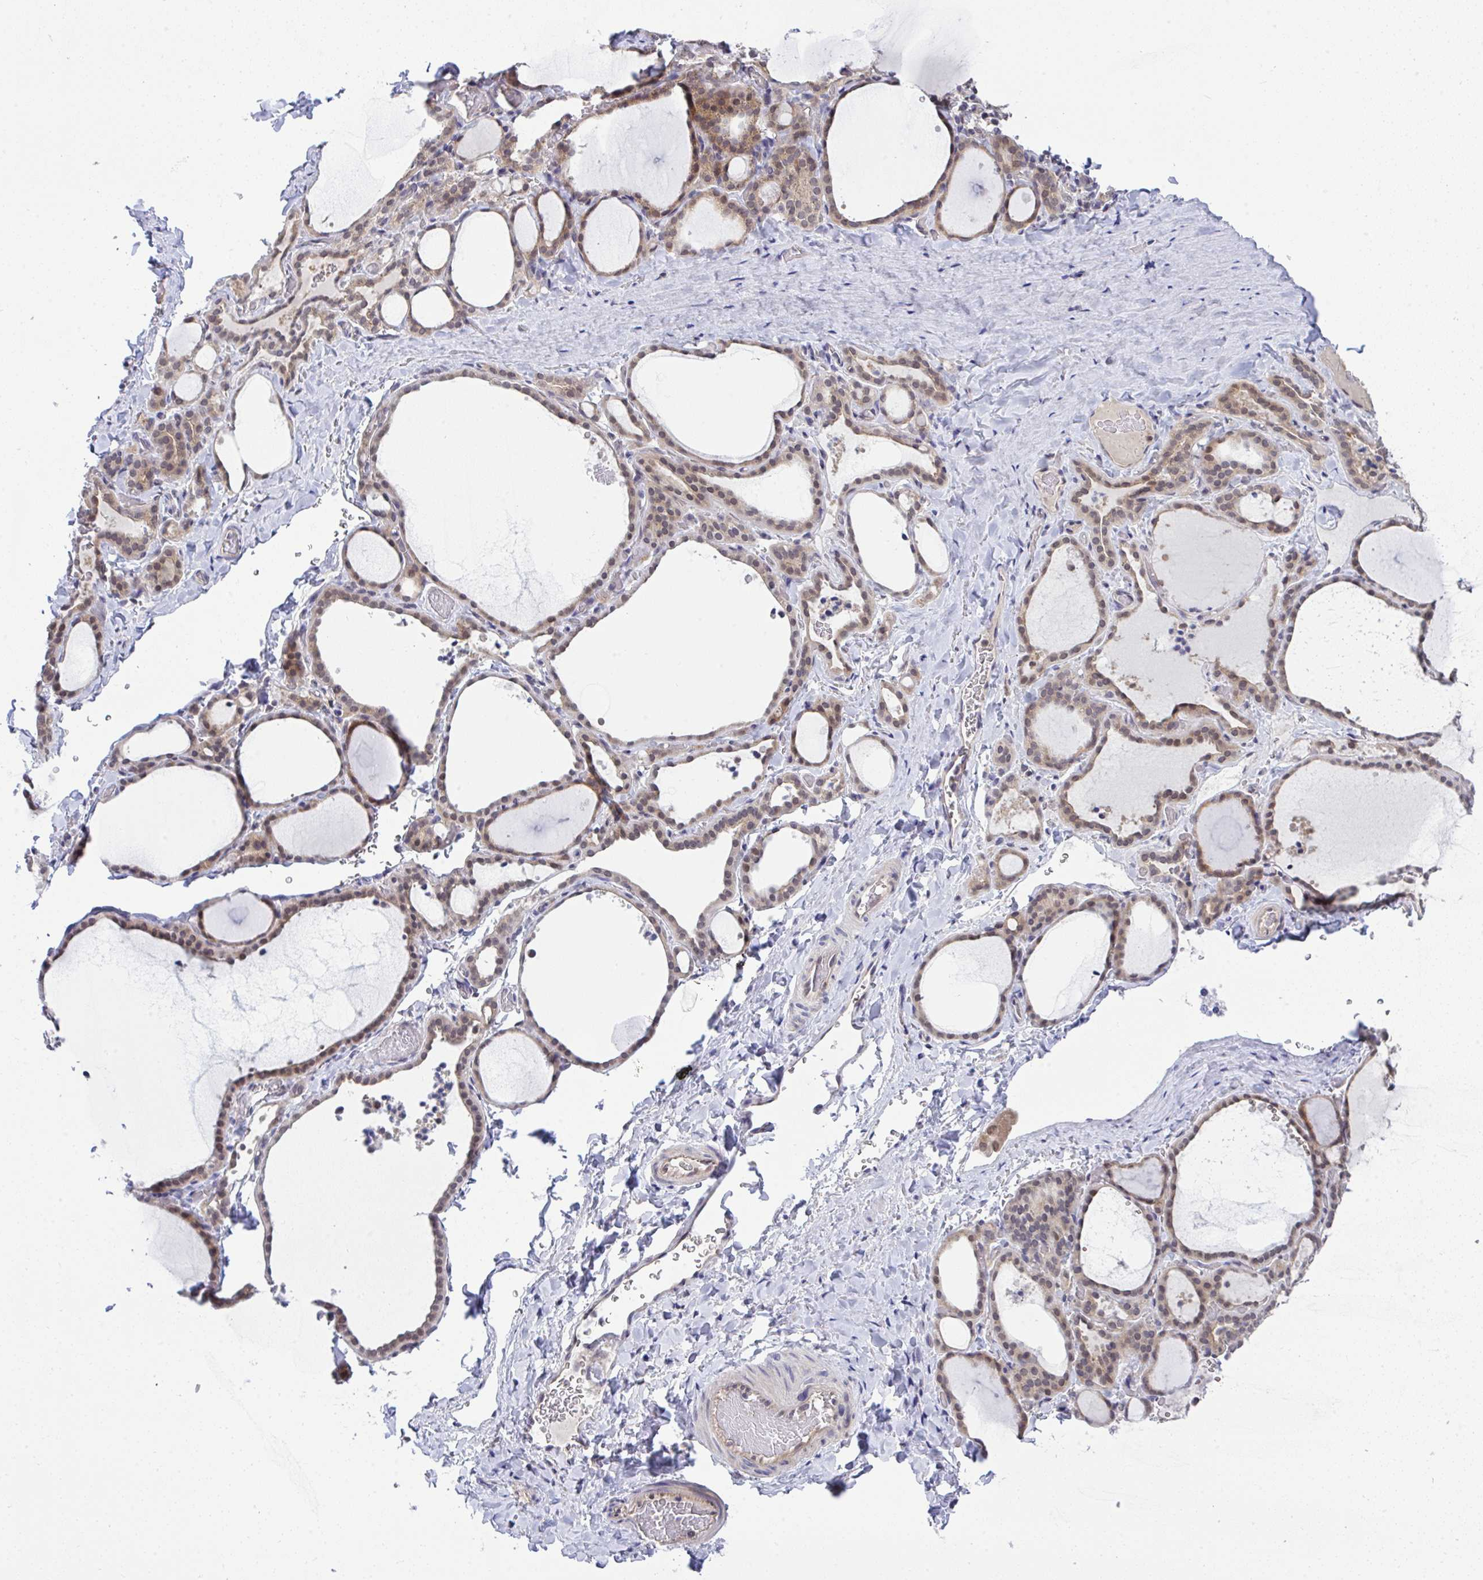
{"staining": {"intensity": "moderate", "quantity": ">75%", "location": "cytoplasmic/membranous,nuclear"}, "tissue": "thyroid gland", "cell_type": "Glandular cells", "image_type": "normal", "snomed": [{"axis": "morphology", "description": "Normal tissue, NOS"}, {"axis": "topography", "description": "Thyroid gland"}], "caption": "Thyroid gland stained for a protein exhibits moderate cytoplasmic/membranous,nuclear positivity in glandular cells.", "gene": "C9orf64", "patient": {"sex": "female", "age": 22}}